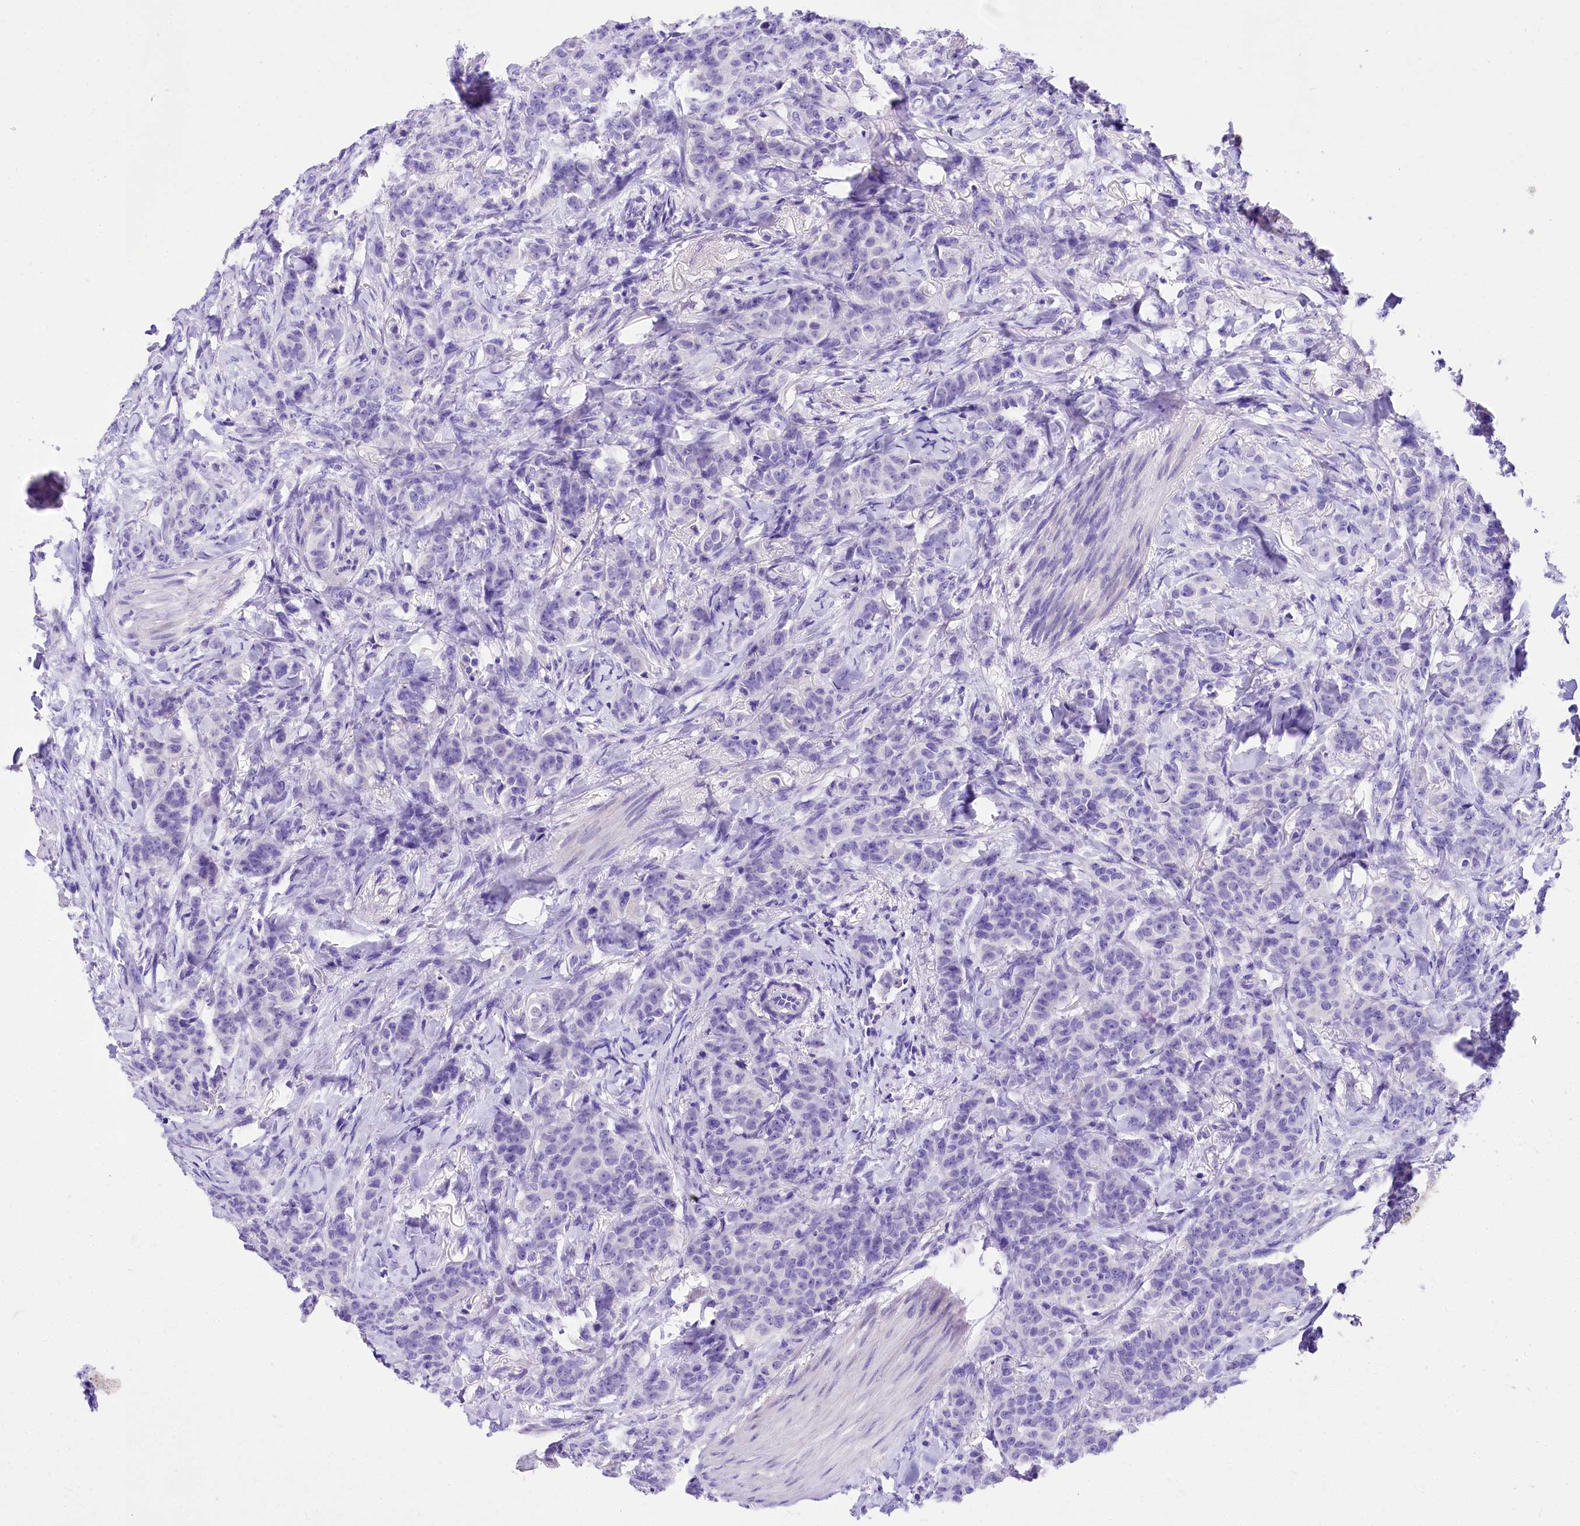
{"staining": {"intensity": "negative", "quantity": "none", "location": "none"}, "tissue": "breast cancer", "cell_type": "Tumor cells", "image_type": "cancer", "snomed": [{"axis": "morphology", "description": "Duct carcinoma"}, {"axis": "topography", "description": "Breast"}], "caption": "Breast cancer stained for a protein using immunohistochemistry demonstrates no positivity tumor cells.", "gene": "A2ML1", "patient": {"sex": "female", "age": 40}}